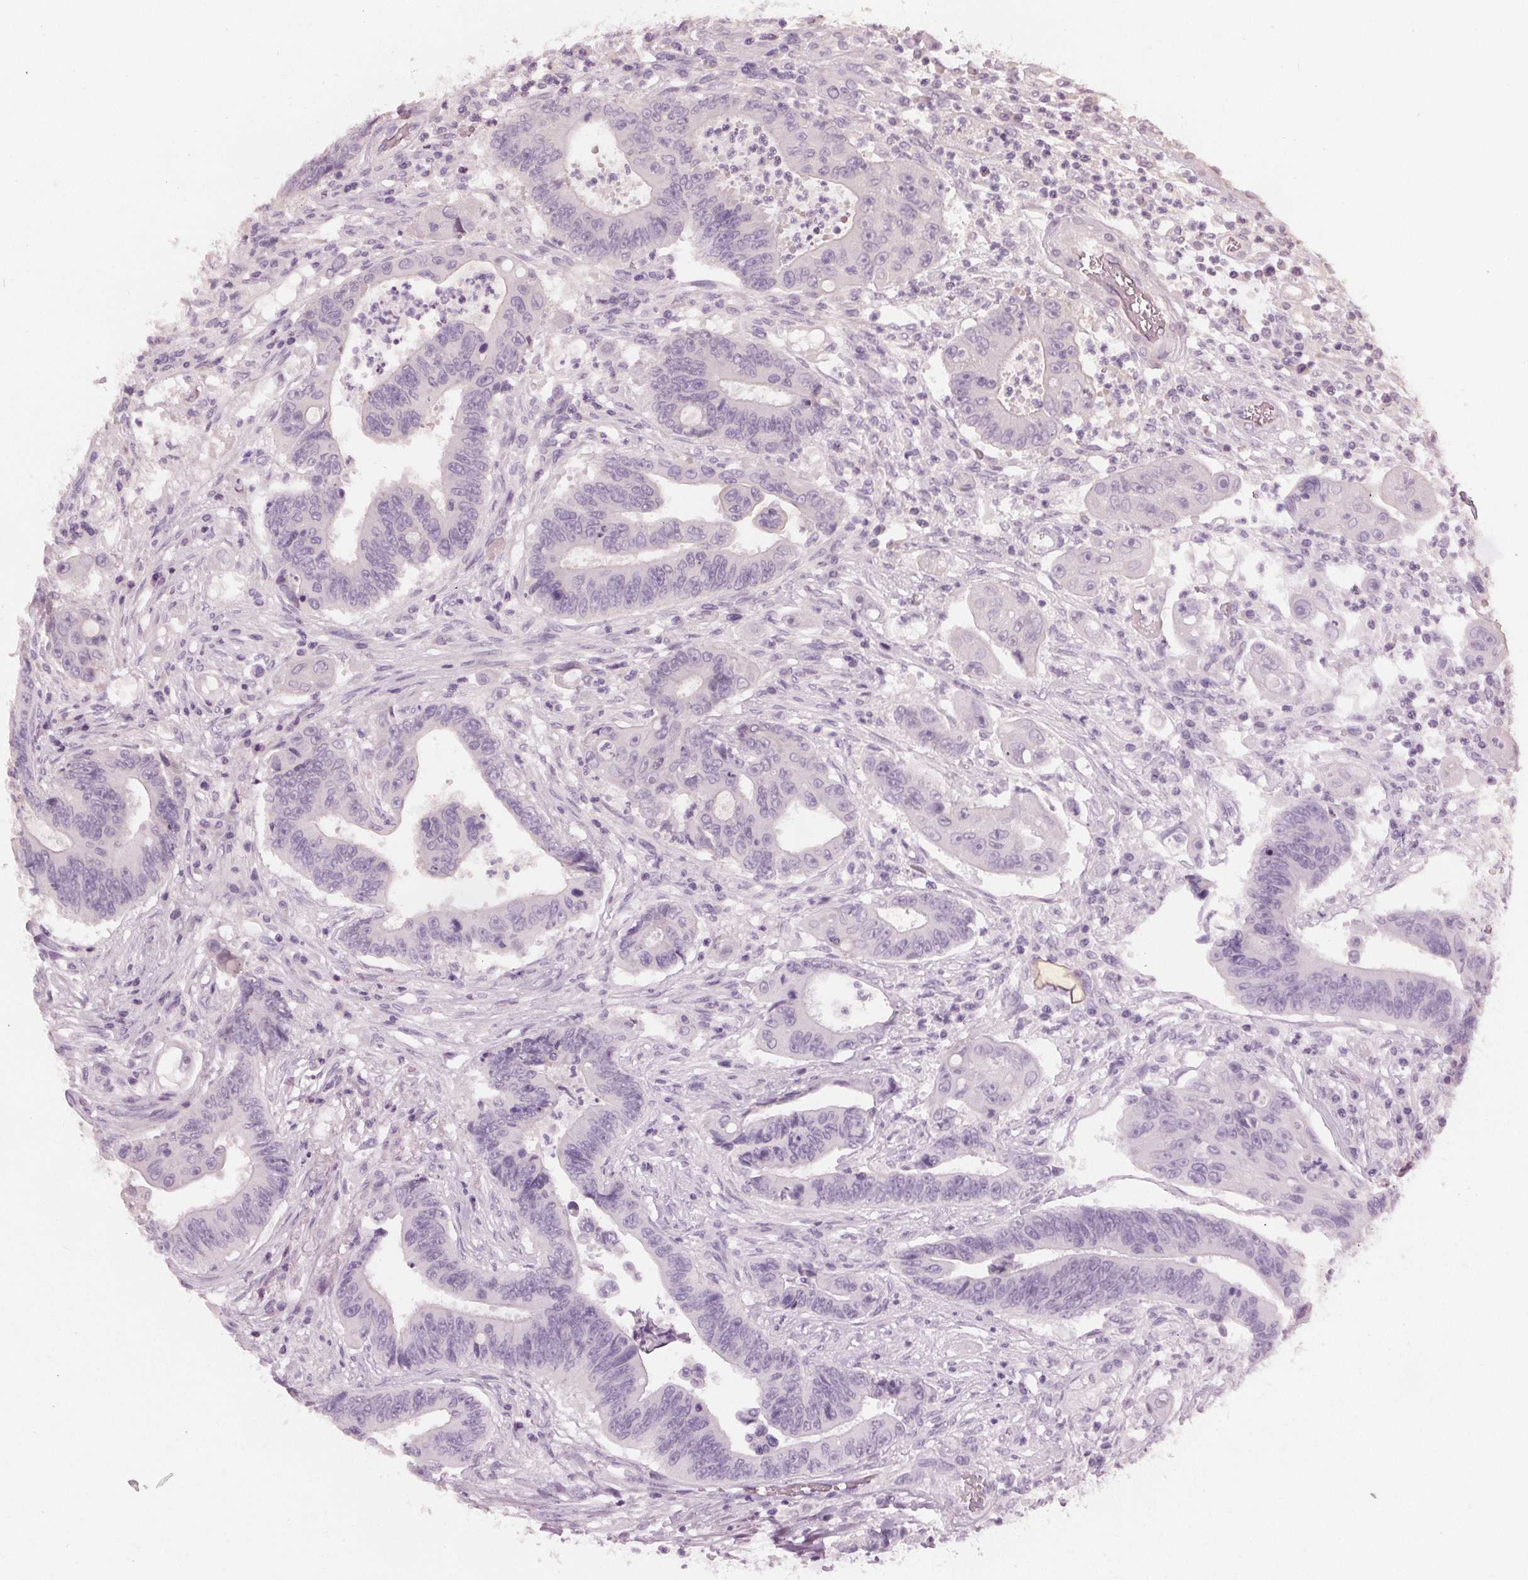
{"staining": {"intensity": "negative", "quantity": "none", "location": "none"}, "tissue": "colorectal cancer", "cell_type": "Tumor cells", "image_type": "cancer", "snomed": [{"axis": "morphology", "description": "Adenocarcinoma, NOS"}, {"axis": "topography", "description": "Rectum"}], "caption": "This is an immunohistochemistry (IHC) photomicrograph of human colorectal cancer. There is no staining in tumor cells.", "gene": "KLK13", "patient": {"sex": "male", "age": 54}}